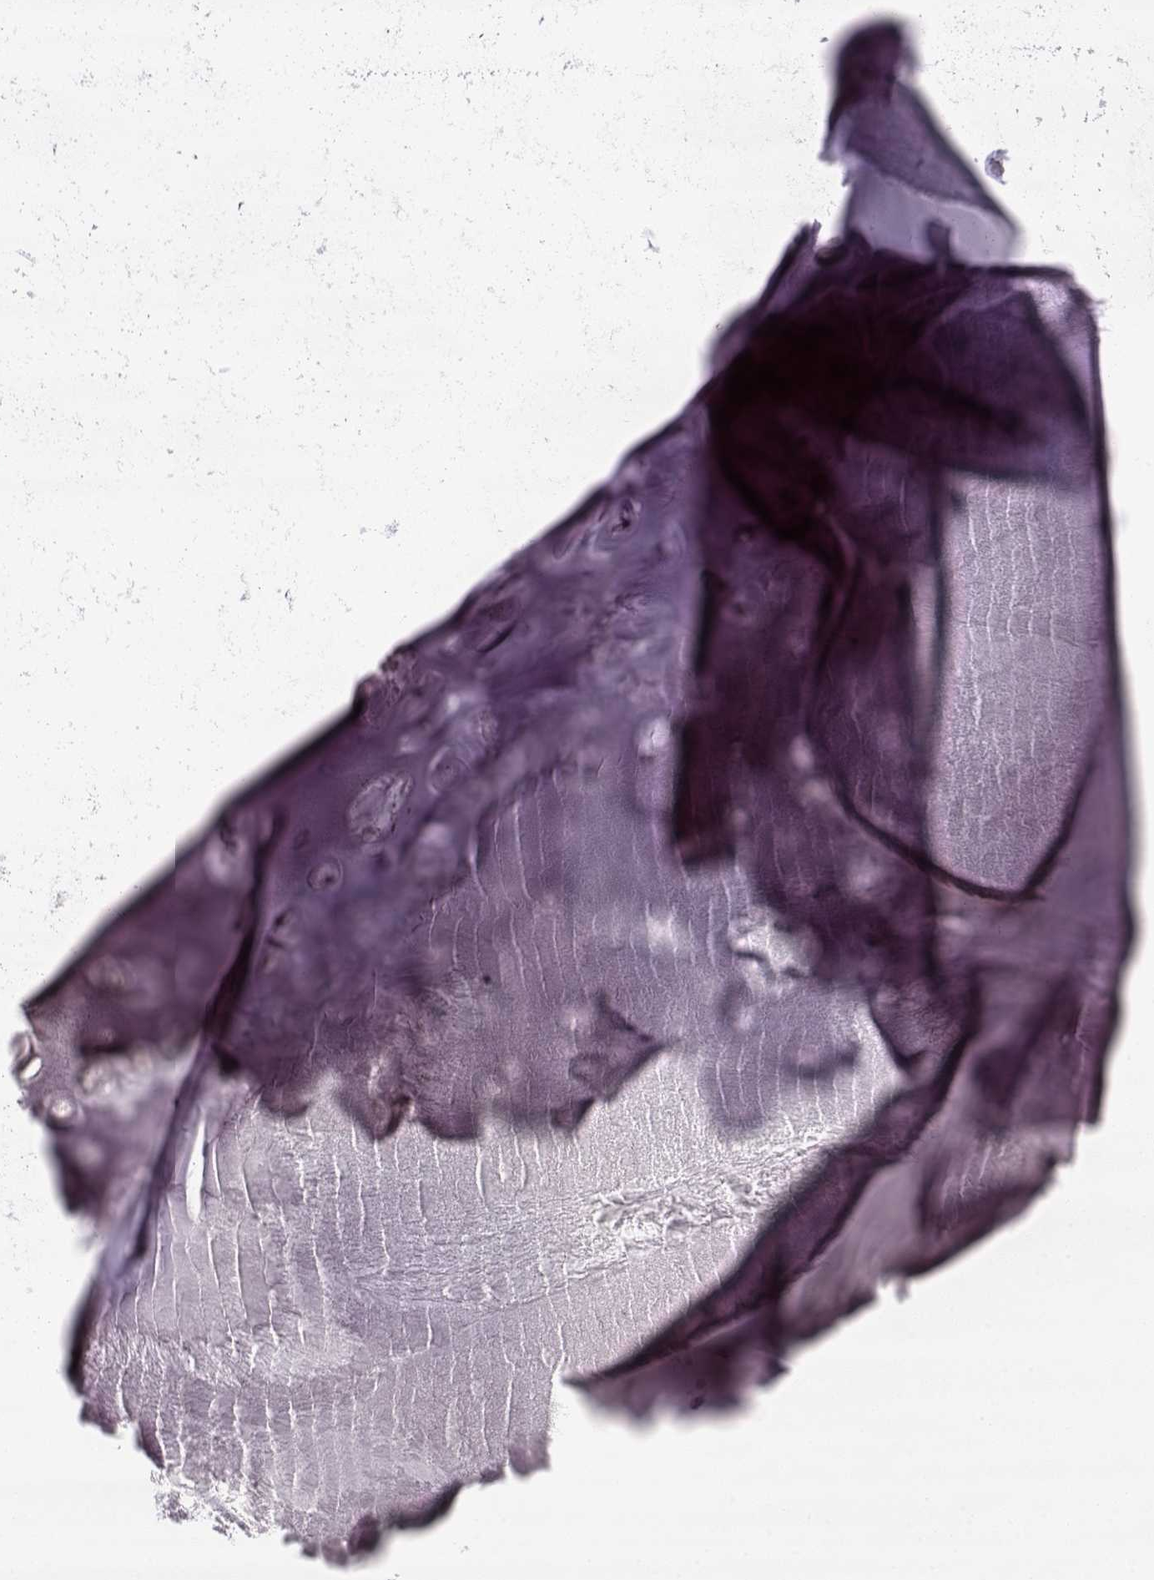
{"staining": {"intensity": "negative", "quantity": "none", "location": "none"}, "tissue": "soft tissue", "cell_type": "Chondrocytes", "image_type": "normal", "snomed": [{"axis": "morphology", "description": "Normal tissue, NOS"}, {"axis": "morphology", "description": "Squamous cell carcinoma, NOS"}, {"axis": "topography", "description": "Cartilage tissue"}, {"axis": "topography", "description": "Lung"}], "caption": "Immunohistochemistry image of normal soft tissue: human soft tissue stained with DAB (3,3'-diaminobenzidine) demonstrates no significant protein staining in chondrocytes.", "gene": "PNMT", "patient": {"sex": "male", "age": 66}}